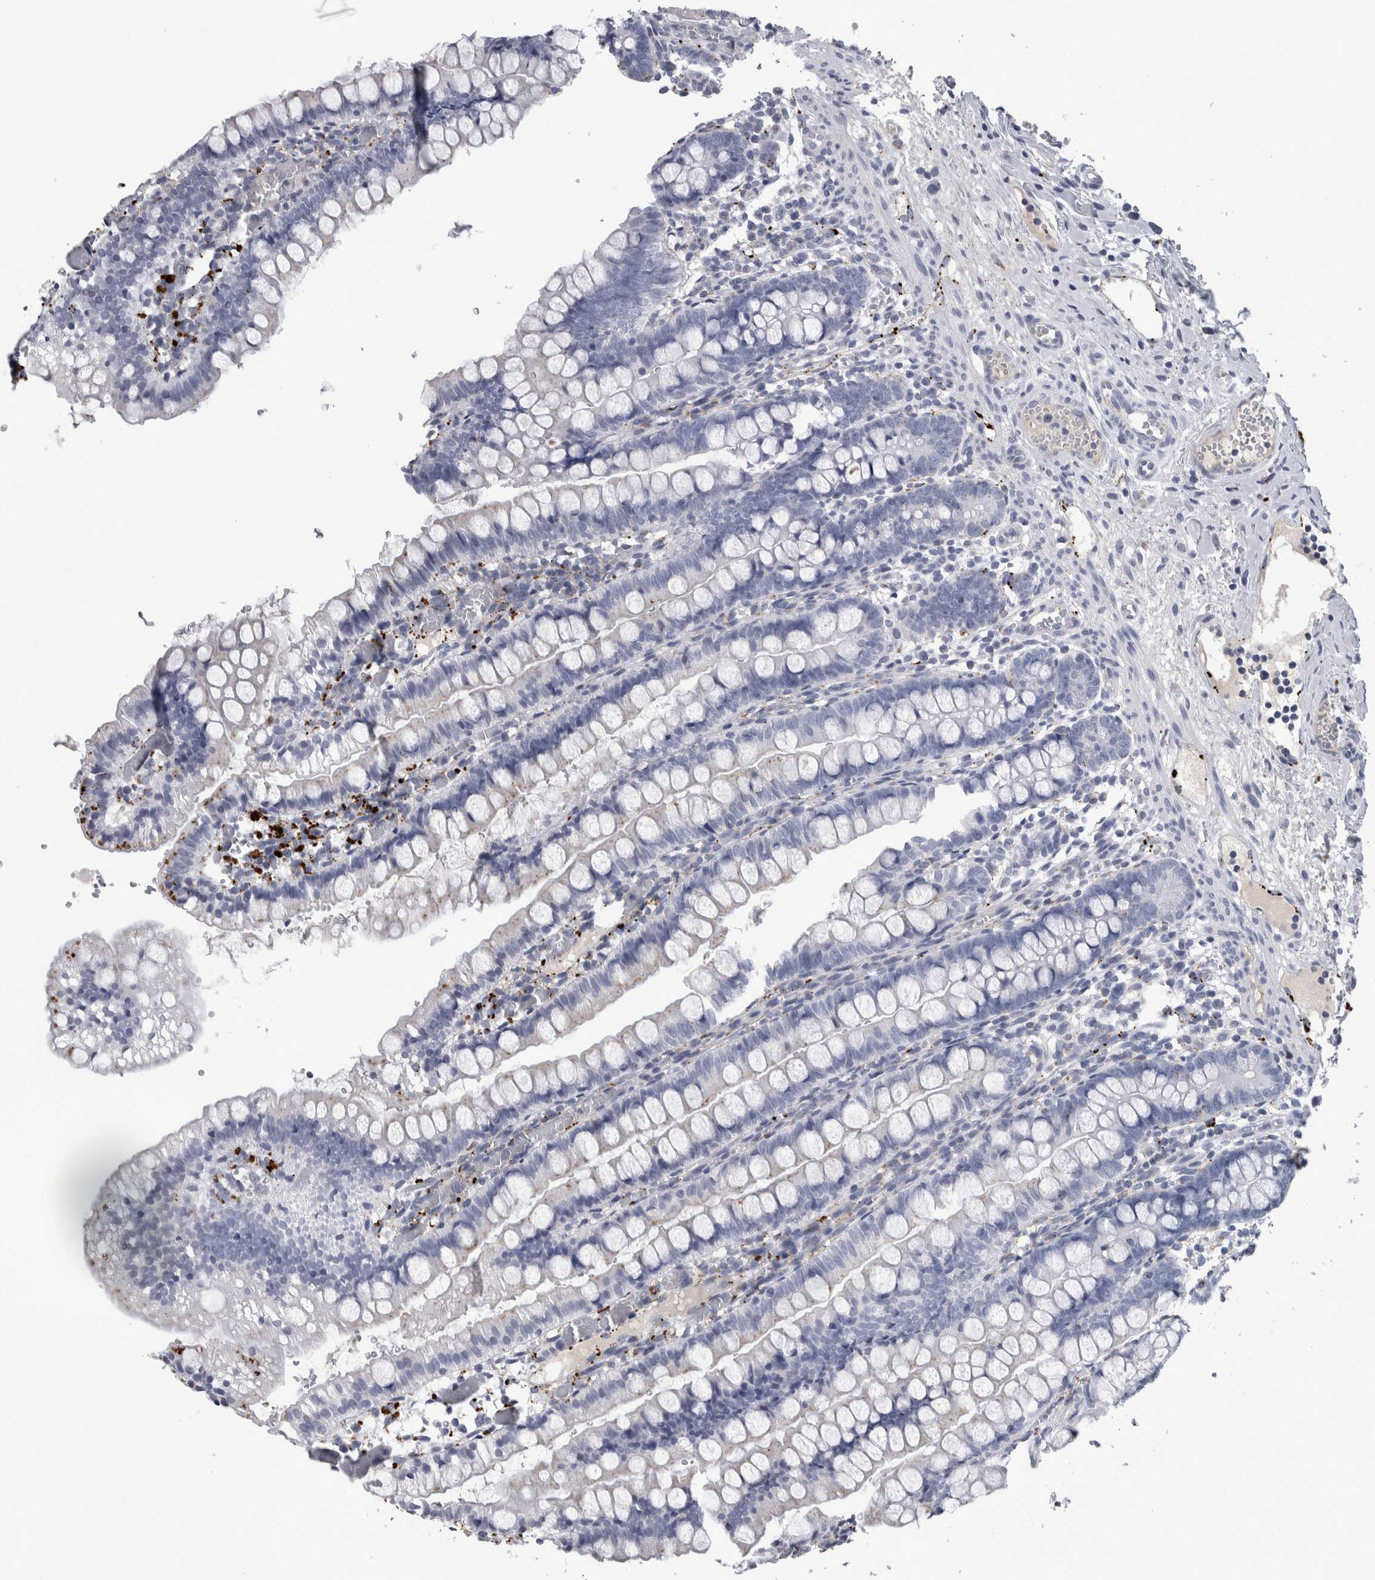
{"staining": {"intensity": "negative", "quantity": "none", "location": "none"}, "tissue": "small intestine", "cell_type": "Glandular cells", "image_type": "normal", "snomed": [{"axis": "morphology", "description": "Normal tissue, NOS"}, {"axis": "morphology", "description": "Developmental malformation"}, {"axis": "topography", "description": "Small intestine"}], "caption": "Glandular cells show no significant protein expression in normal small intestine.", "gene": "DPP7", "patient": {"sex": "male"}}